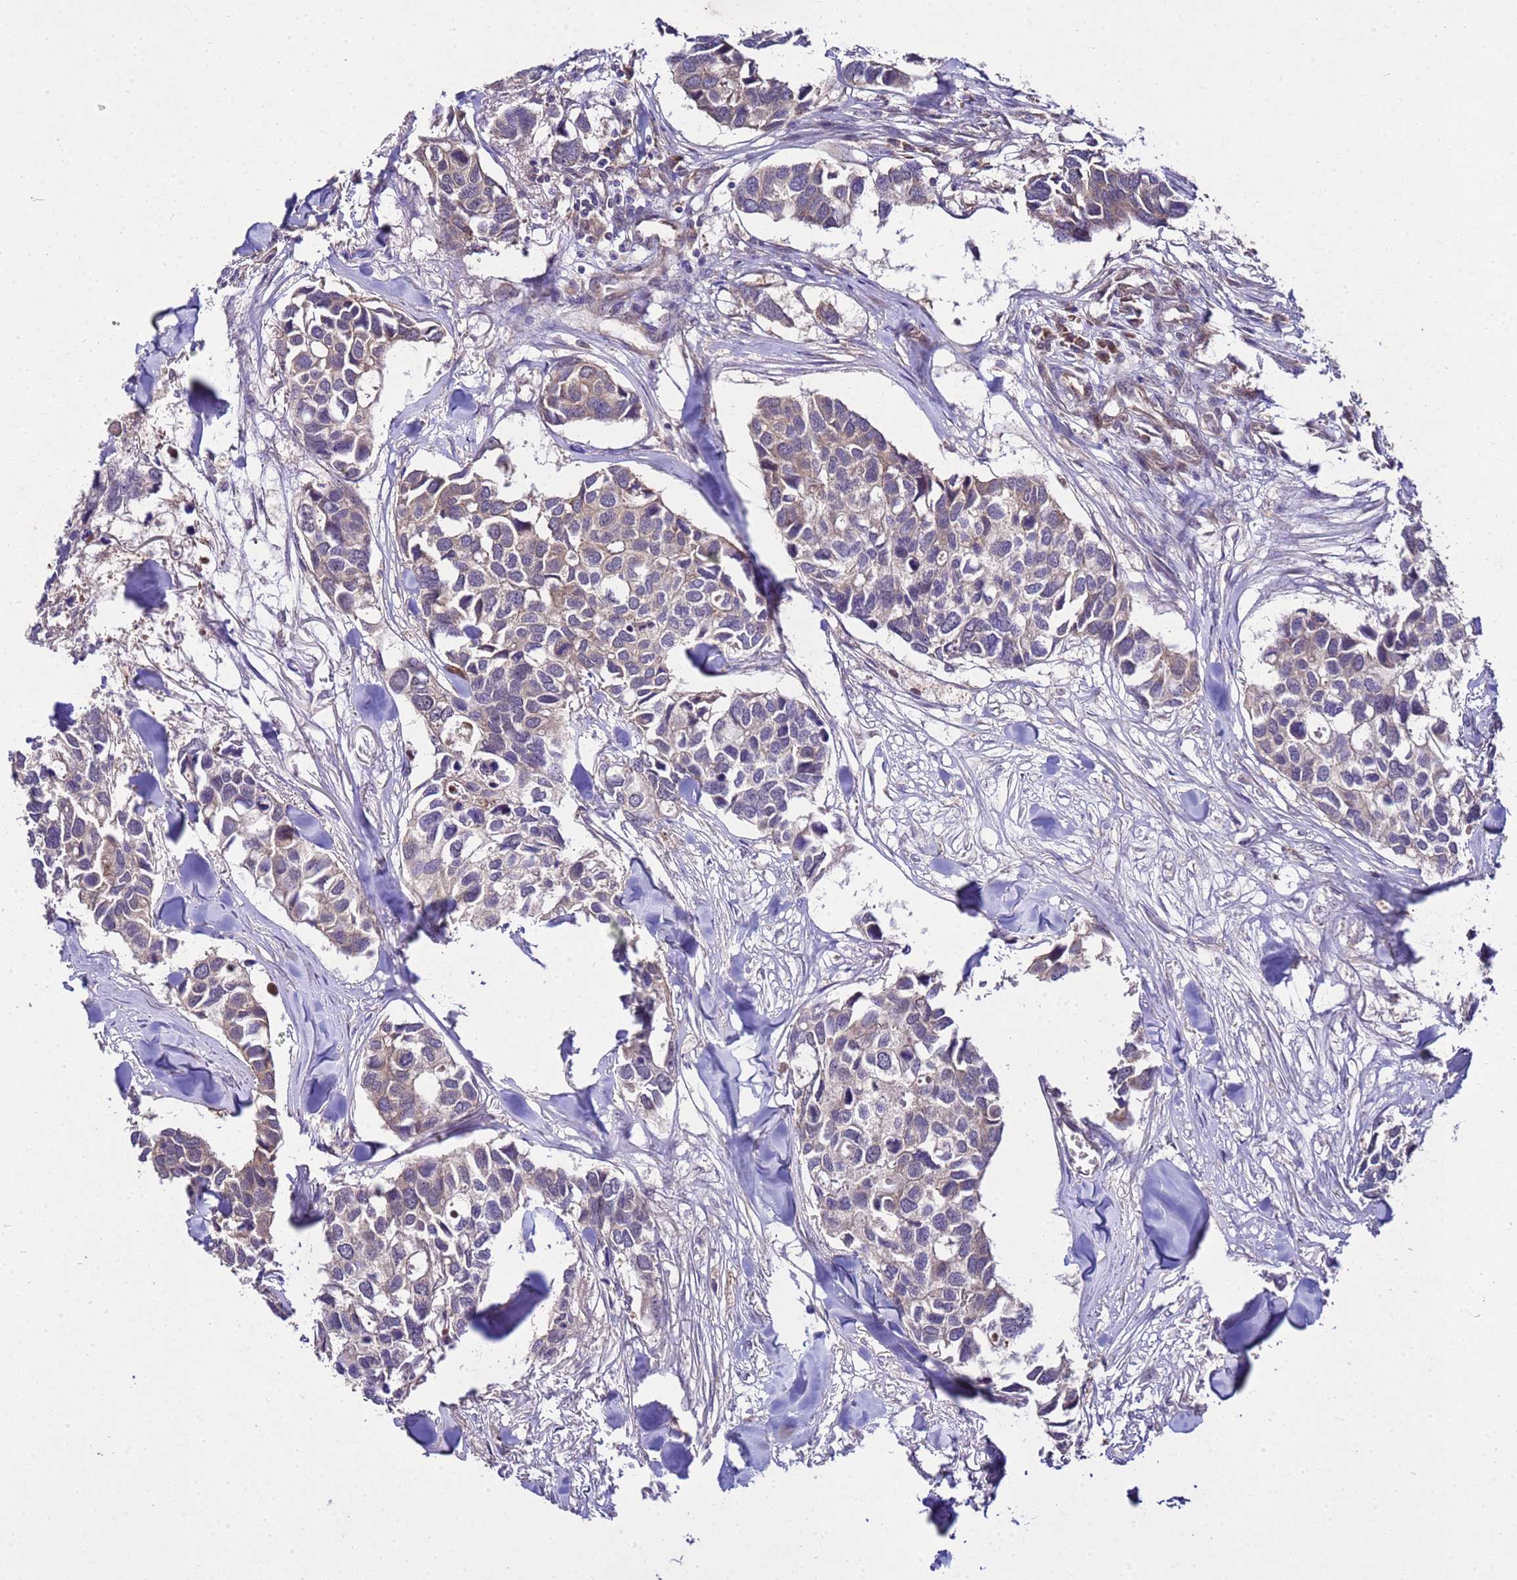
{"staining": {"intensity": "weak", "quantity": "<25%", "location": "cytoplasmic/membranous"}, "tissue": "breast cancer", "cell_type": "Tumor cells", "image_type": "cancer", "snomed": [{"axis": "morphology", "description": "Duct carcinoma"}, {"axis": "topography", "description": "Breast"}], "caption": "DAB (3,3'-diaminobenzidine) immunohistochemical staining of human breast cancer (infiltrating ductal carcinoma) exhibits no significant staining in tumor cells.", "gene": "GSPT2", "patient": {"sex": "female", "age": 83}}